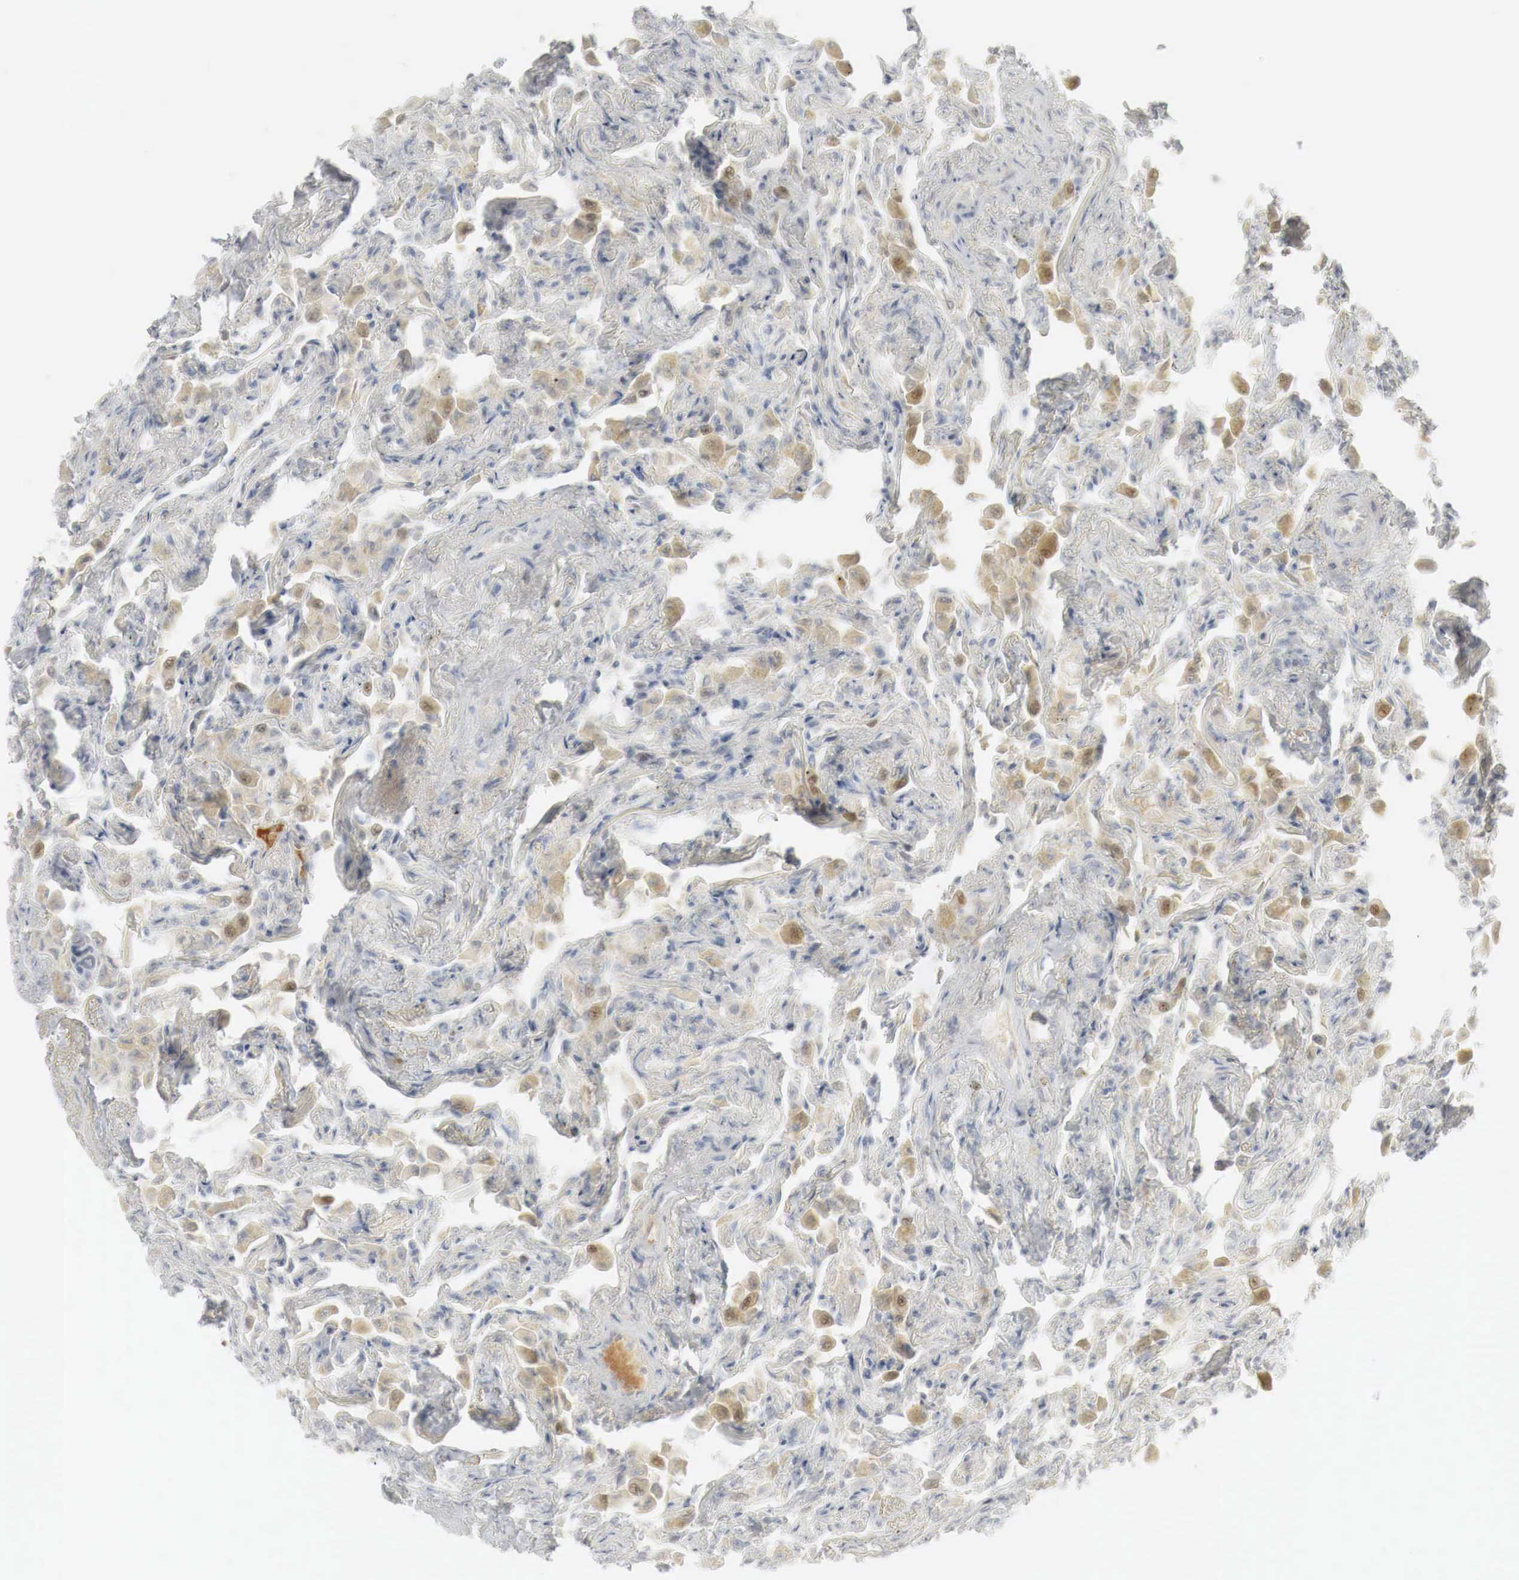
{"staining": {"intensity": "moderate", "quantity": "<25%", "location": "nuclear"}, "tissue": "lung", "cell_type": "Alveolar cells", "image_type": "normal", "snomed": [{"axis": "morphology", "description": "Normal tissue, NOS"}, {"axis": "topography", "description": "Lung"}], "caption": "Immunohistochemistry staining of normal lung, which exhibits low levels of moderate nuclear expression in approximately <25% of alveolar cells indicating moderate nuclear protein expression. The staining was performed using DAB (brown) for protein detection and nuclei were counterstained in hematoxylin (blue).", "gene": "MYC", "patient": {"sex": "male", "age": 73}}